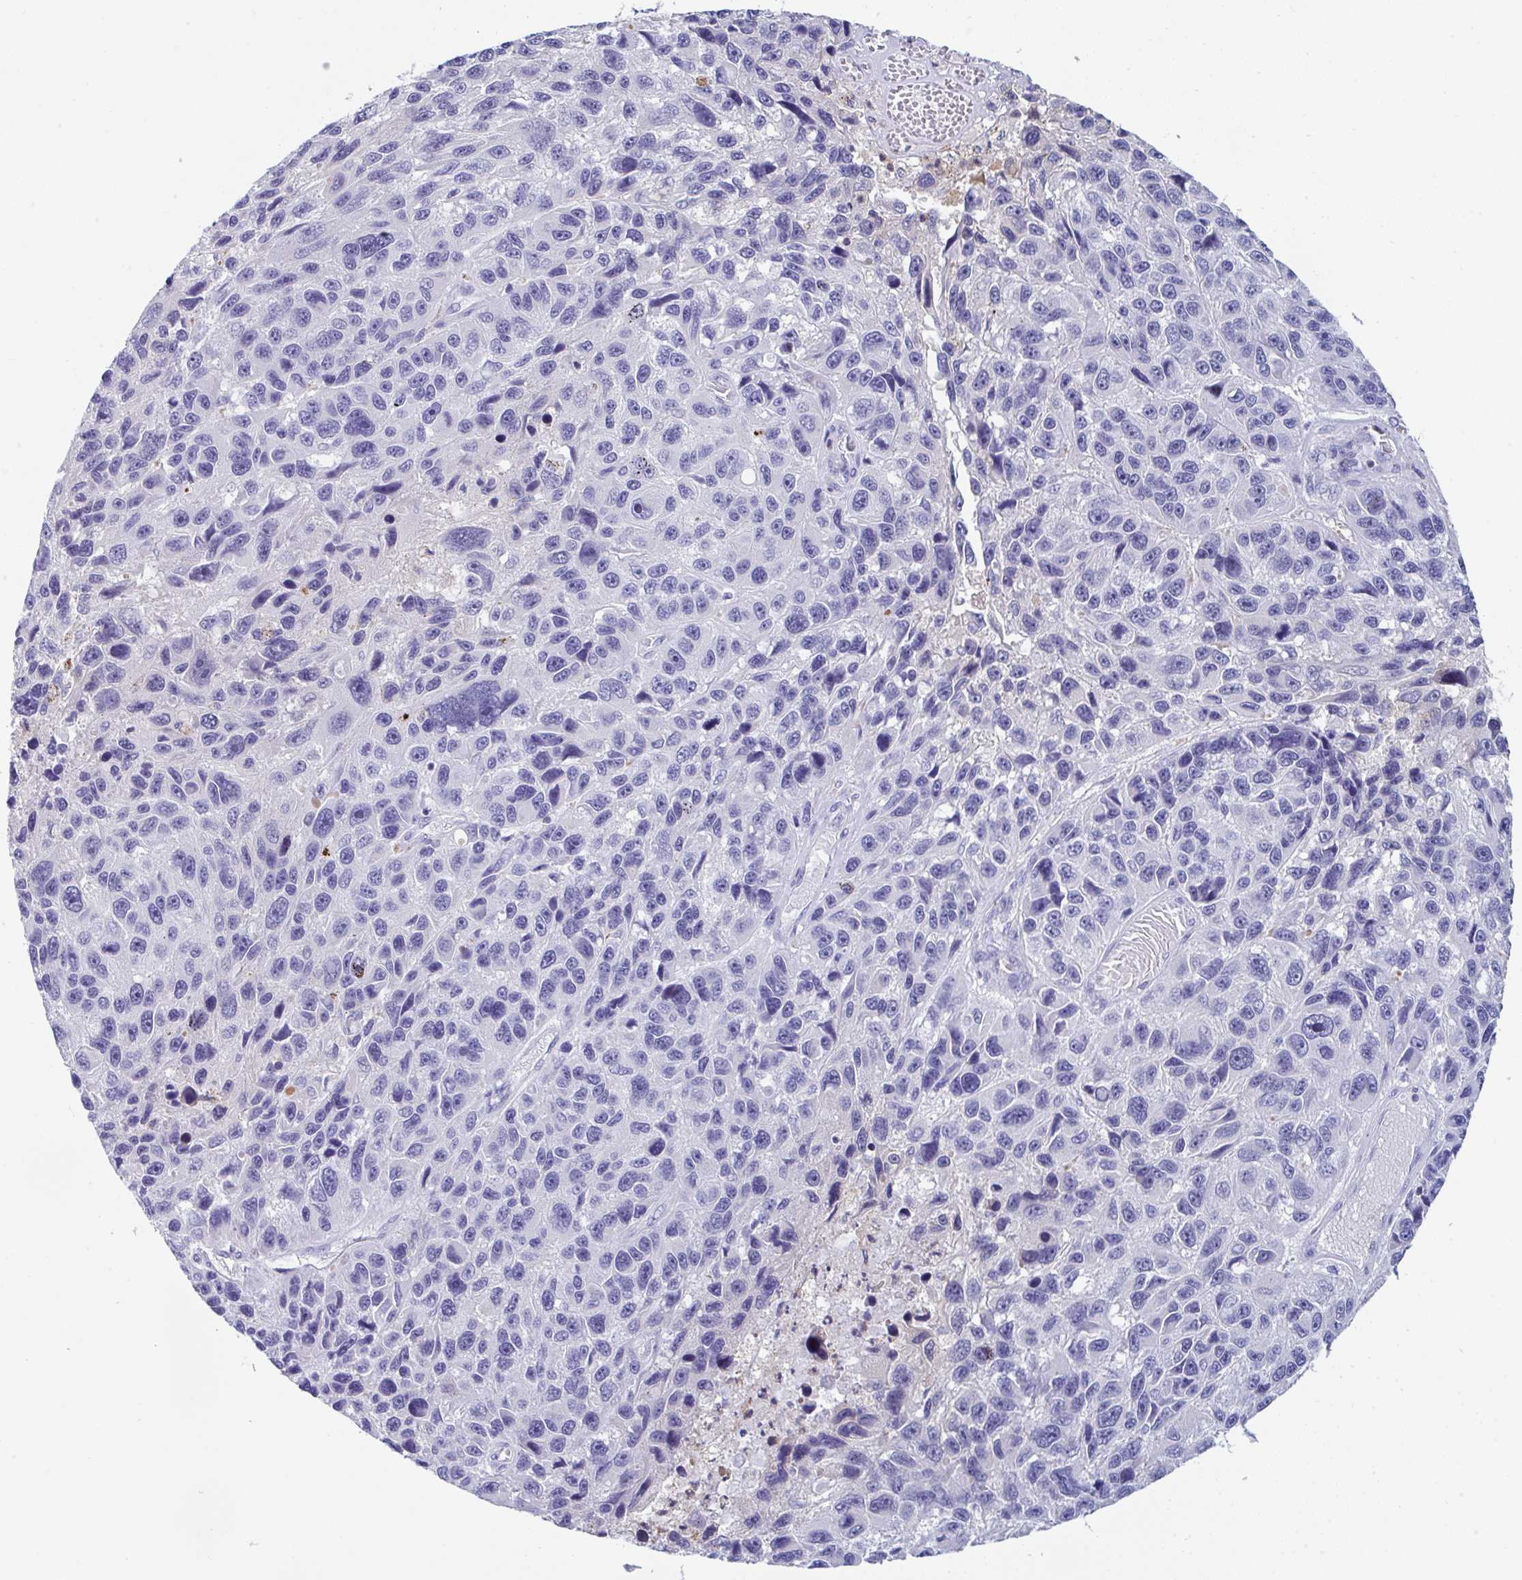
{"staining": {"intensity": "negative", "quantity": "none", "location": "none"}, "tissue": "melanoma", "cell_type": "Tumor cells", "image_type": "cancer", "snomed": [{"axis": "morphology", "description": "Malignant melanoma, NOS"}, {"axis": "topography", "description": "Skin"}], "caption": "The histopathology image demonstrates no staining of tumor cells in melanoma.", "gene": "MGAM2", "patient": {"sex": "male", "age": 53}}